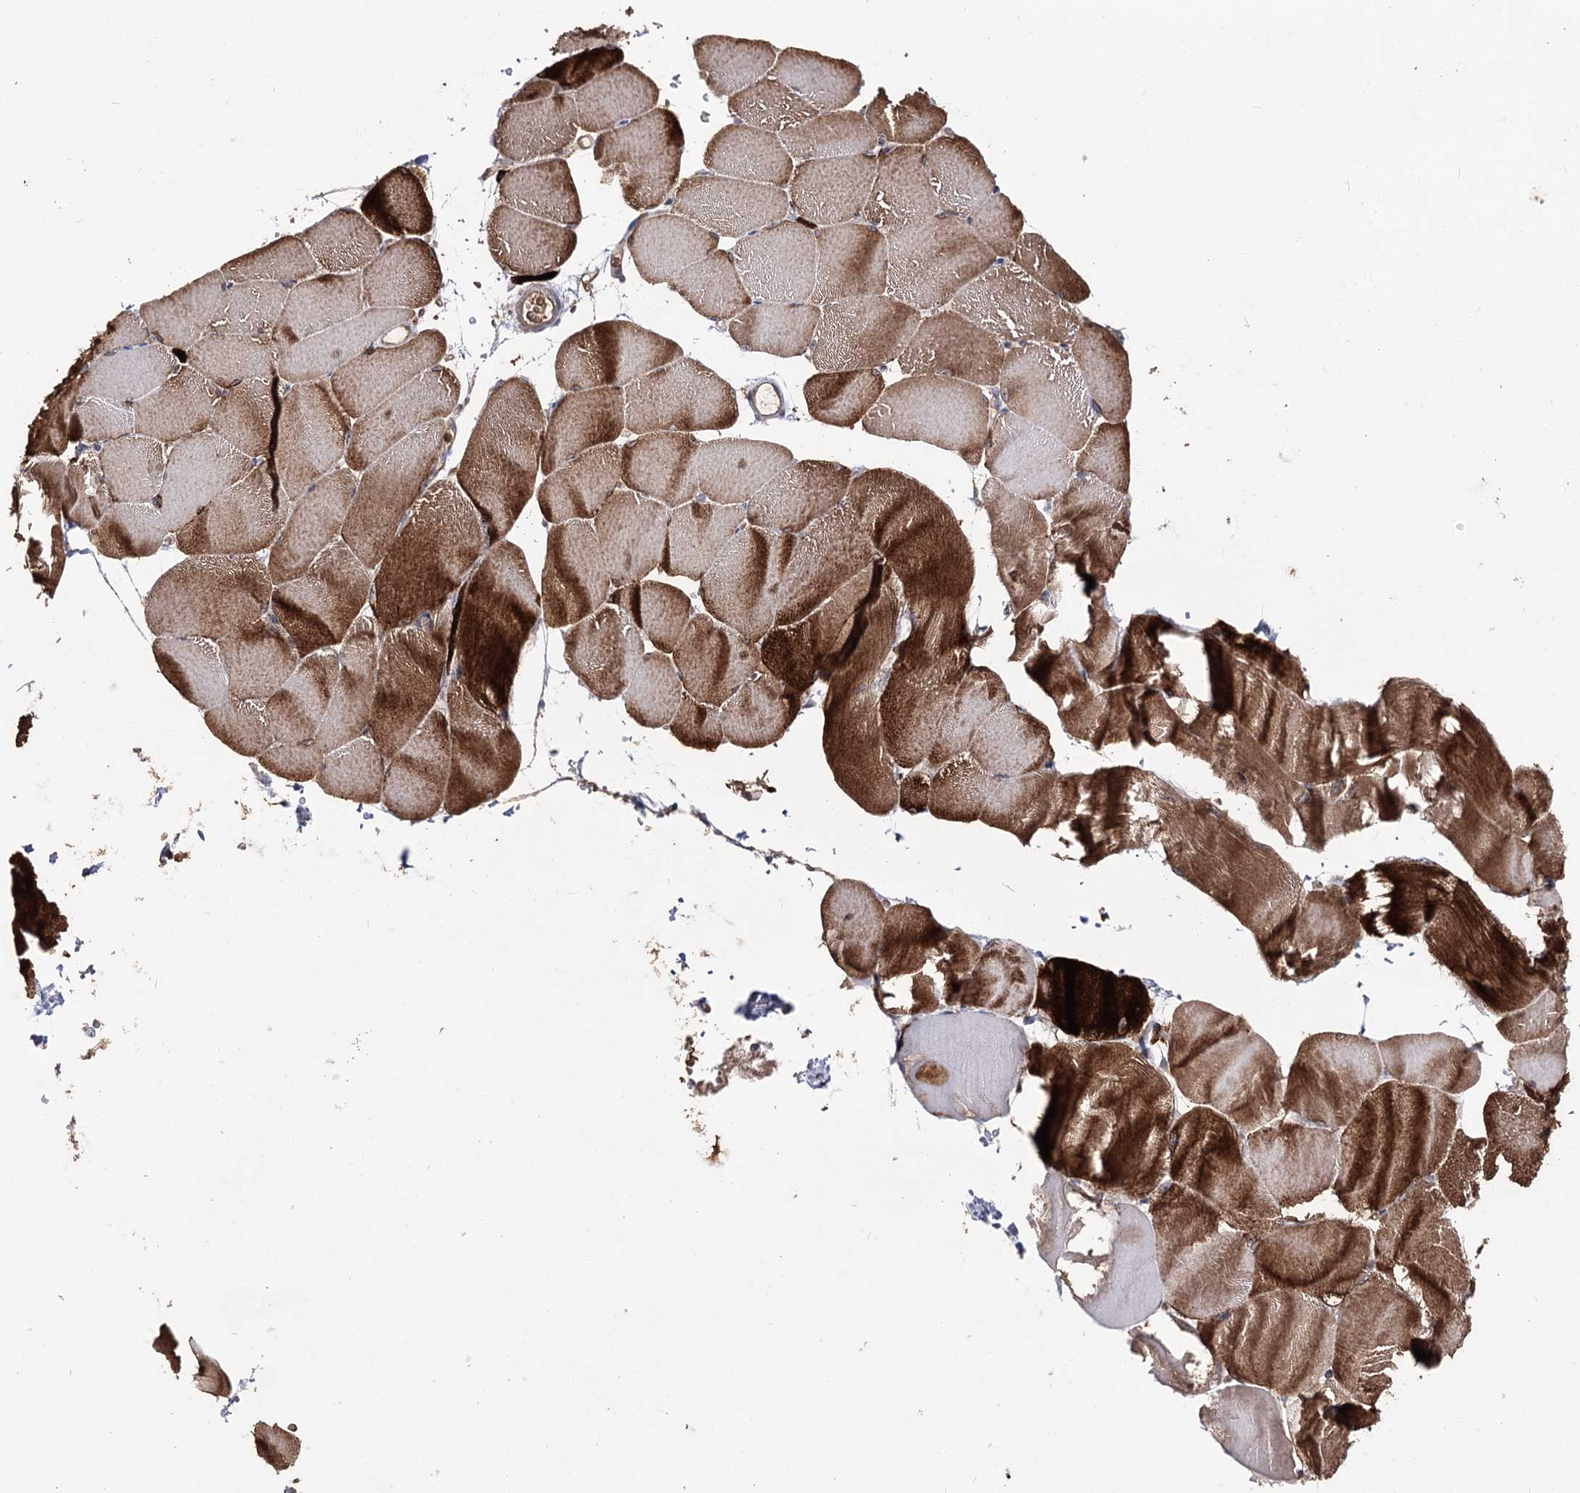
{"staining": {"intensity": "strong", "quantity": ">75%", "location": "cytoplasmic/membranous"}, "tissue": "skeletal muscle", "cell_type": "Myocytes", "image_type": "normal", "snomed": [{"axis": "morphology", "description": "Normal tissue, NOS"}, {"axis": "topography", "description": "Skeletal muscle"}, {"axis": "topography", "description": "Parathyroid gland"}], "caption": "Approximately >75% of myocytes in benign human skeletal muscle demonstrate strong cytoplasmic/membranous protein positivity as visualized by brown immunohistochemical staining.", "gene": "FAM53B", "patient": {"sex": "female", "age": 37}}